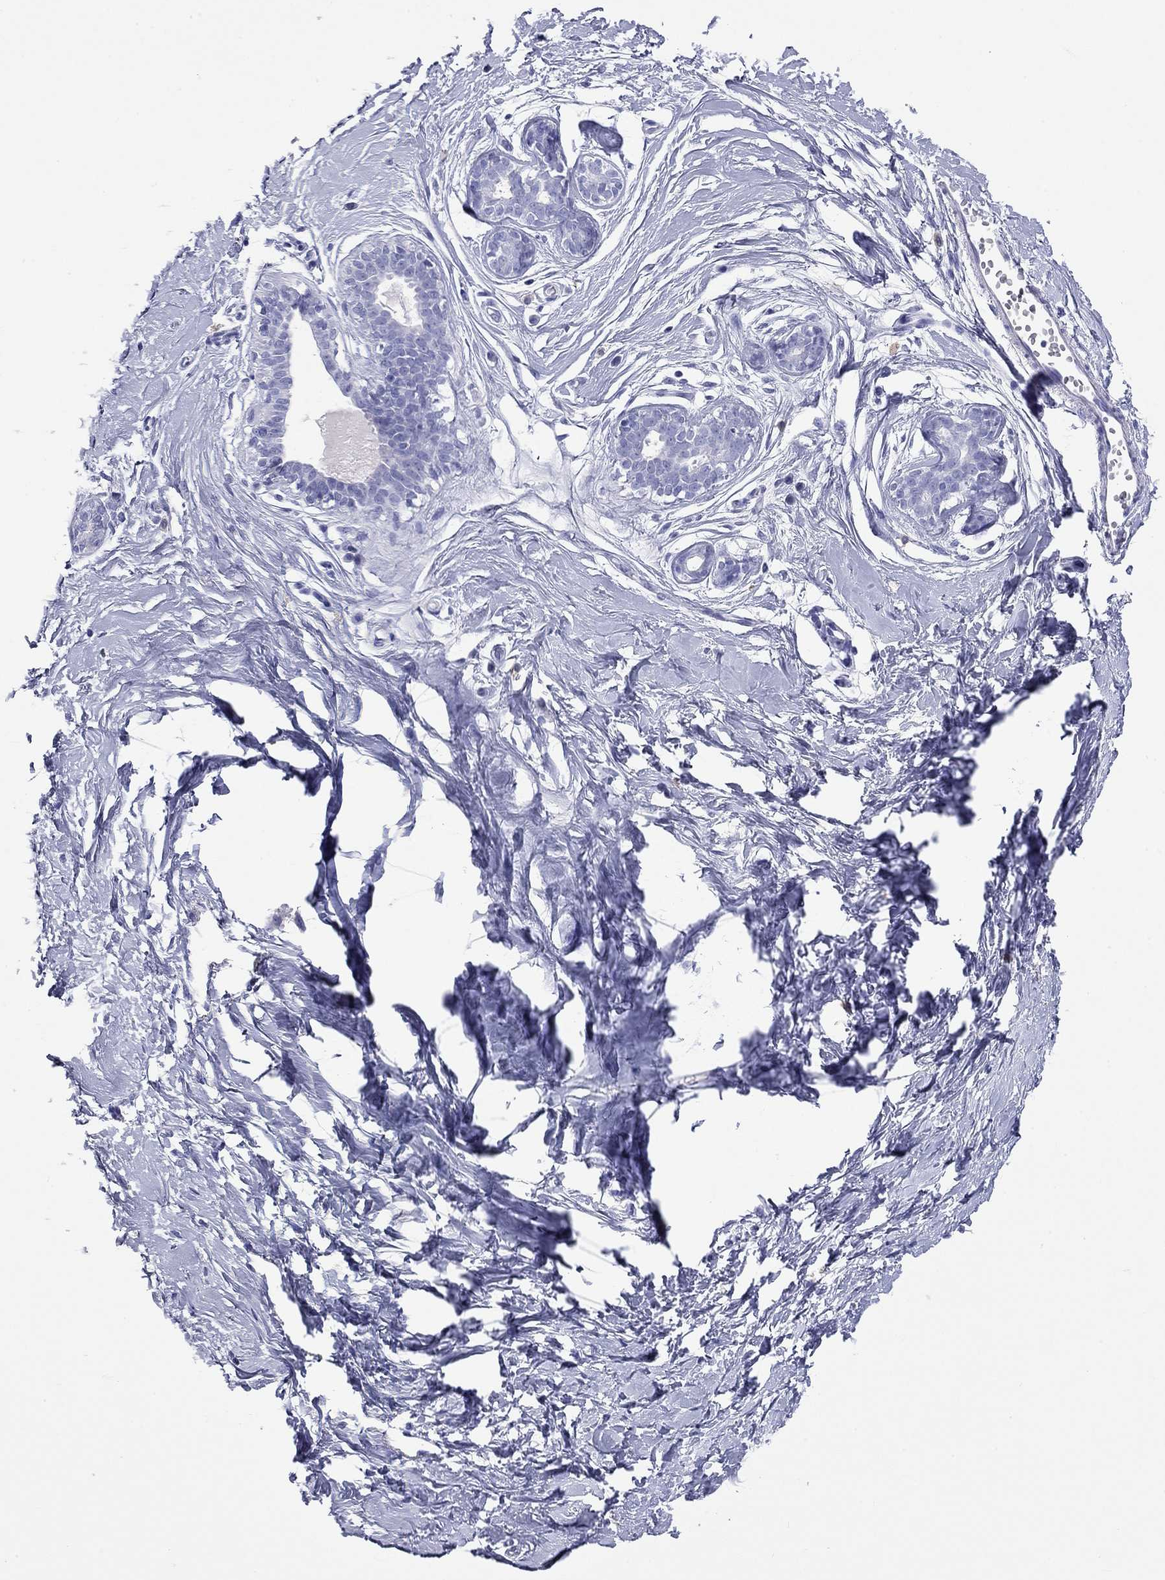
{"staining": {"intensity": "negative", "quantity": "none", "location": "none"}, "tissue": "breast", "cell_type": "Adipocytes", "image_type": "normal", "snomed": [{"axis": "morphology", "description": "Normal tissue, NOS"}, {"axis": "topography", "description": "Breast"}], "caption": "The image displays no staining of adipocytes in normal breast.", "gene": "DPY19L2", "patient": {"sex": "female", "age": 37}}